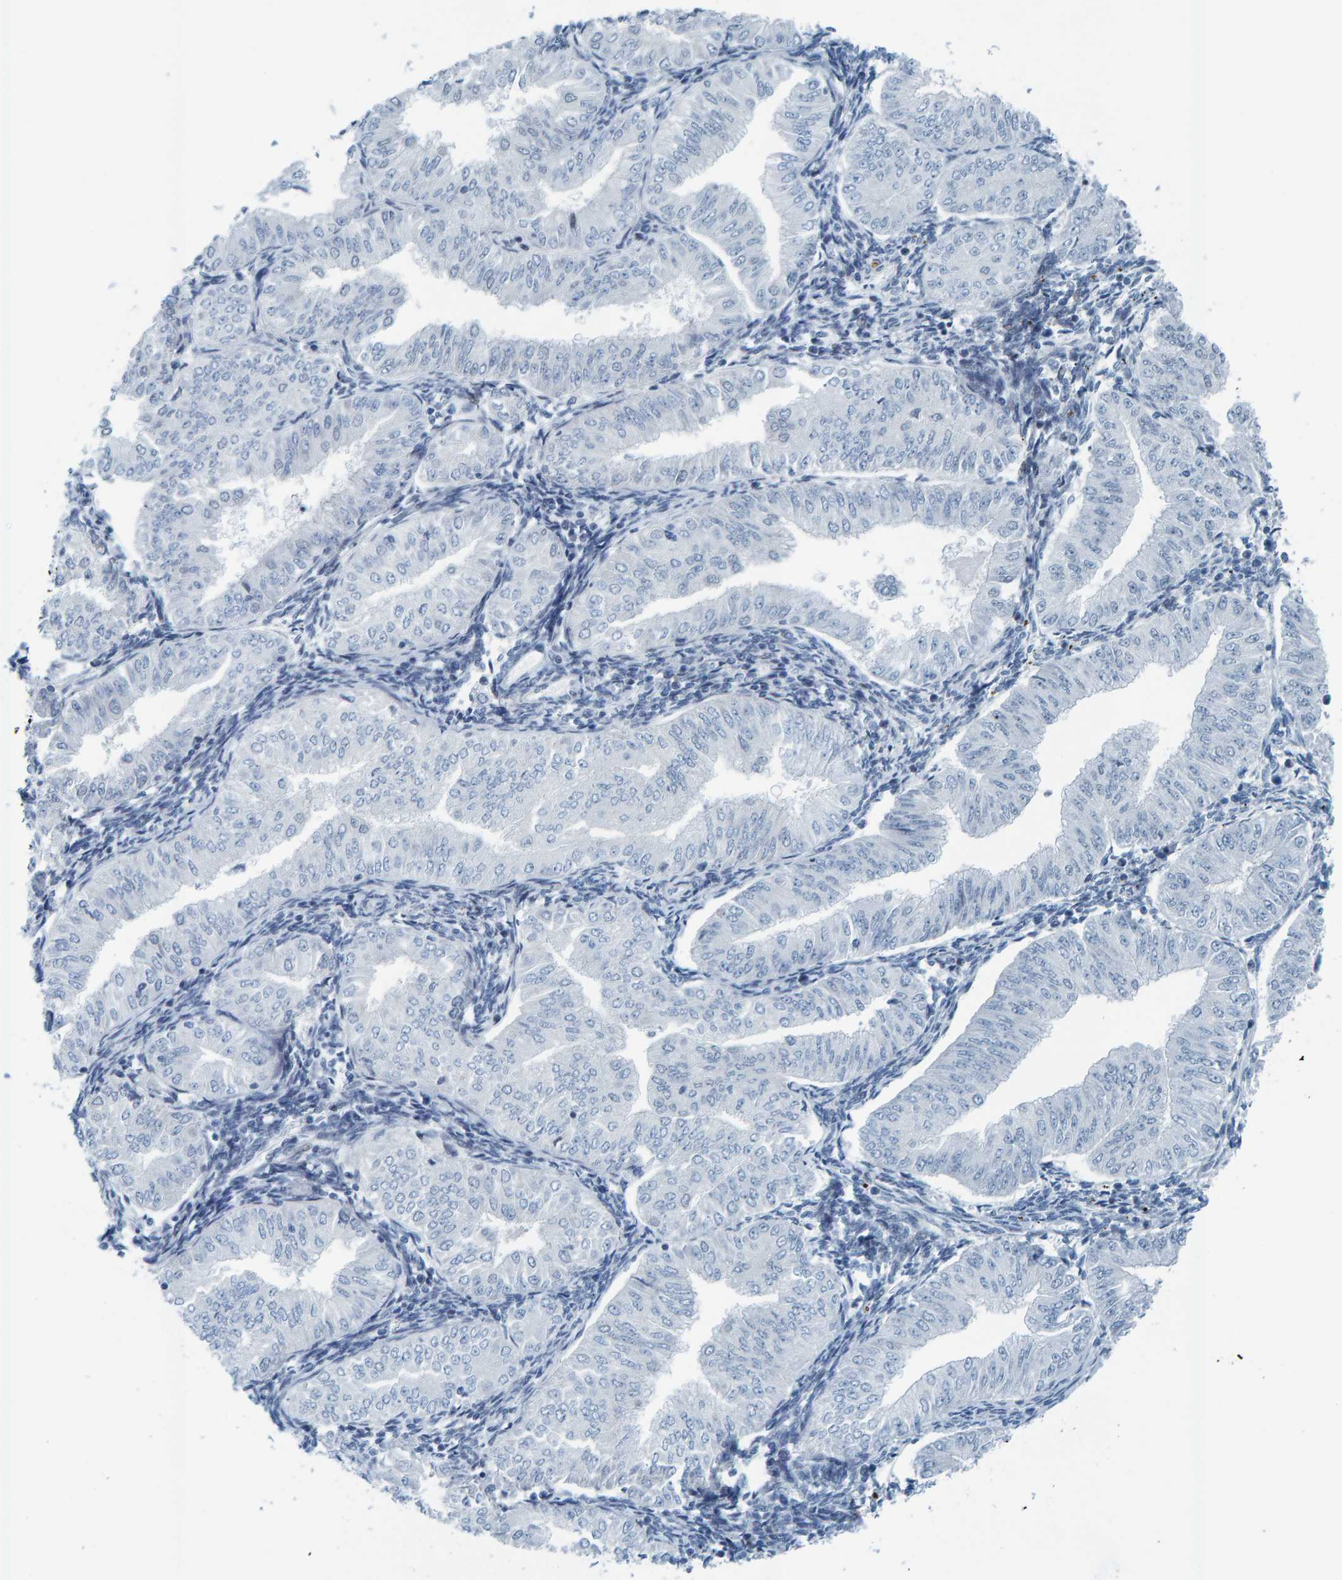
{"staining": {"intensity": "negative", "quantity": "none", "location": "none"}, "tissue": "endometrial cancer", "cell_type": "Tumor cells", "image_type": "cancer", "snomed": [{"axis": "morphology", "description": "Normal tissue, NOS"}, {"axis": "morphology", "description": "Adenocarcinoma, NOS"}, {"axis": "topography", "description": "Endometrium"}], "caption": "A micrograph of endometrial adenocarcinoma stained for a protein shows no brown staining in tumor cells. (Brightfield microscopy of DAB (3,3'-diaminobenzidine) IHC at high magnification).", "gene": "CNP", "patient": {"sex": "female", "age": 53}}